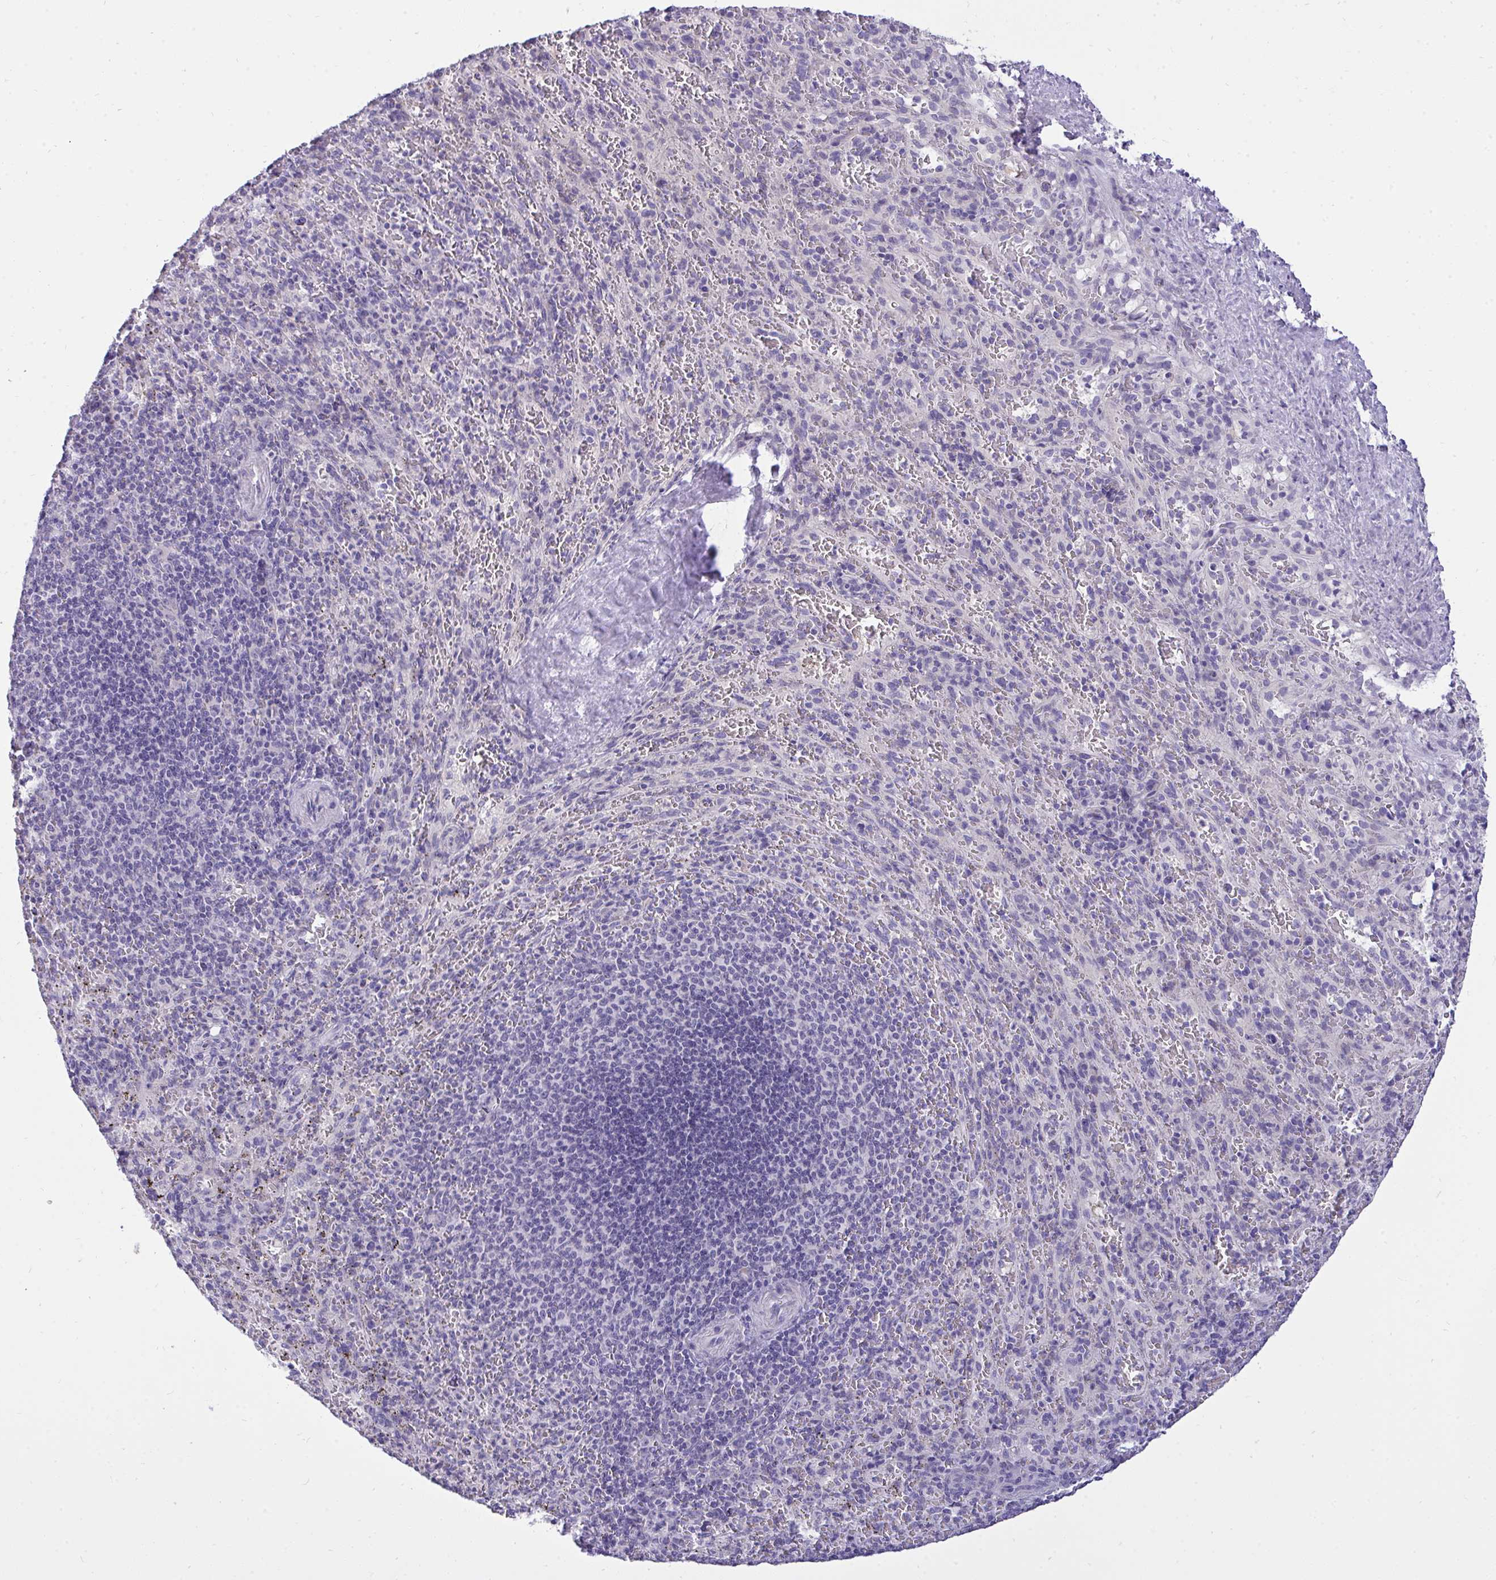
{"staining": {"intensity": "negative", "quantity": "none", "location": "none"}, "tissue": "spleen", "cell_type": "Cells in red pulp", "image_type": "normal", "snomed": [{"axis": "morphology", "description": "Normal tissue, NOS"}, {"axis": "topography", "description": "Spleen"}], "caption": "DAB (3,3'-diaminobenzidine) immunohistochemical staining of benign spleen demonstrates no significant expression in cells in red pulp. (DAB immunohistochemistry (IHC) visualized using brightfield microscopy, high magnification).", "gene": "VGLL3", "patient": {"sex": "male", "age": 57}}